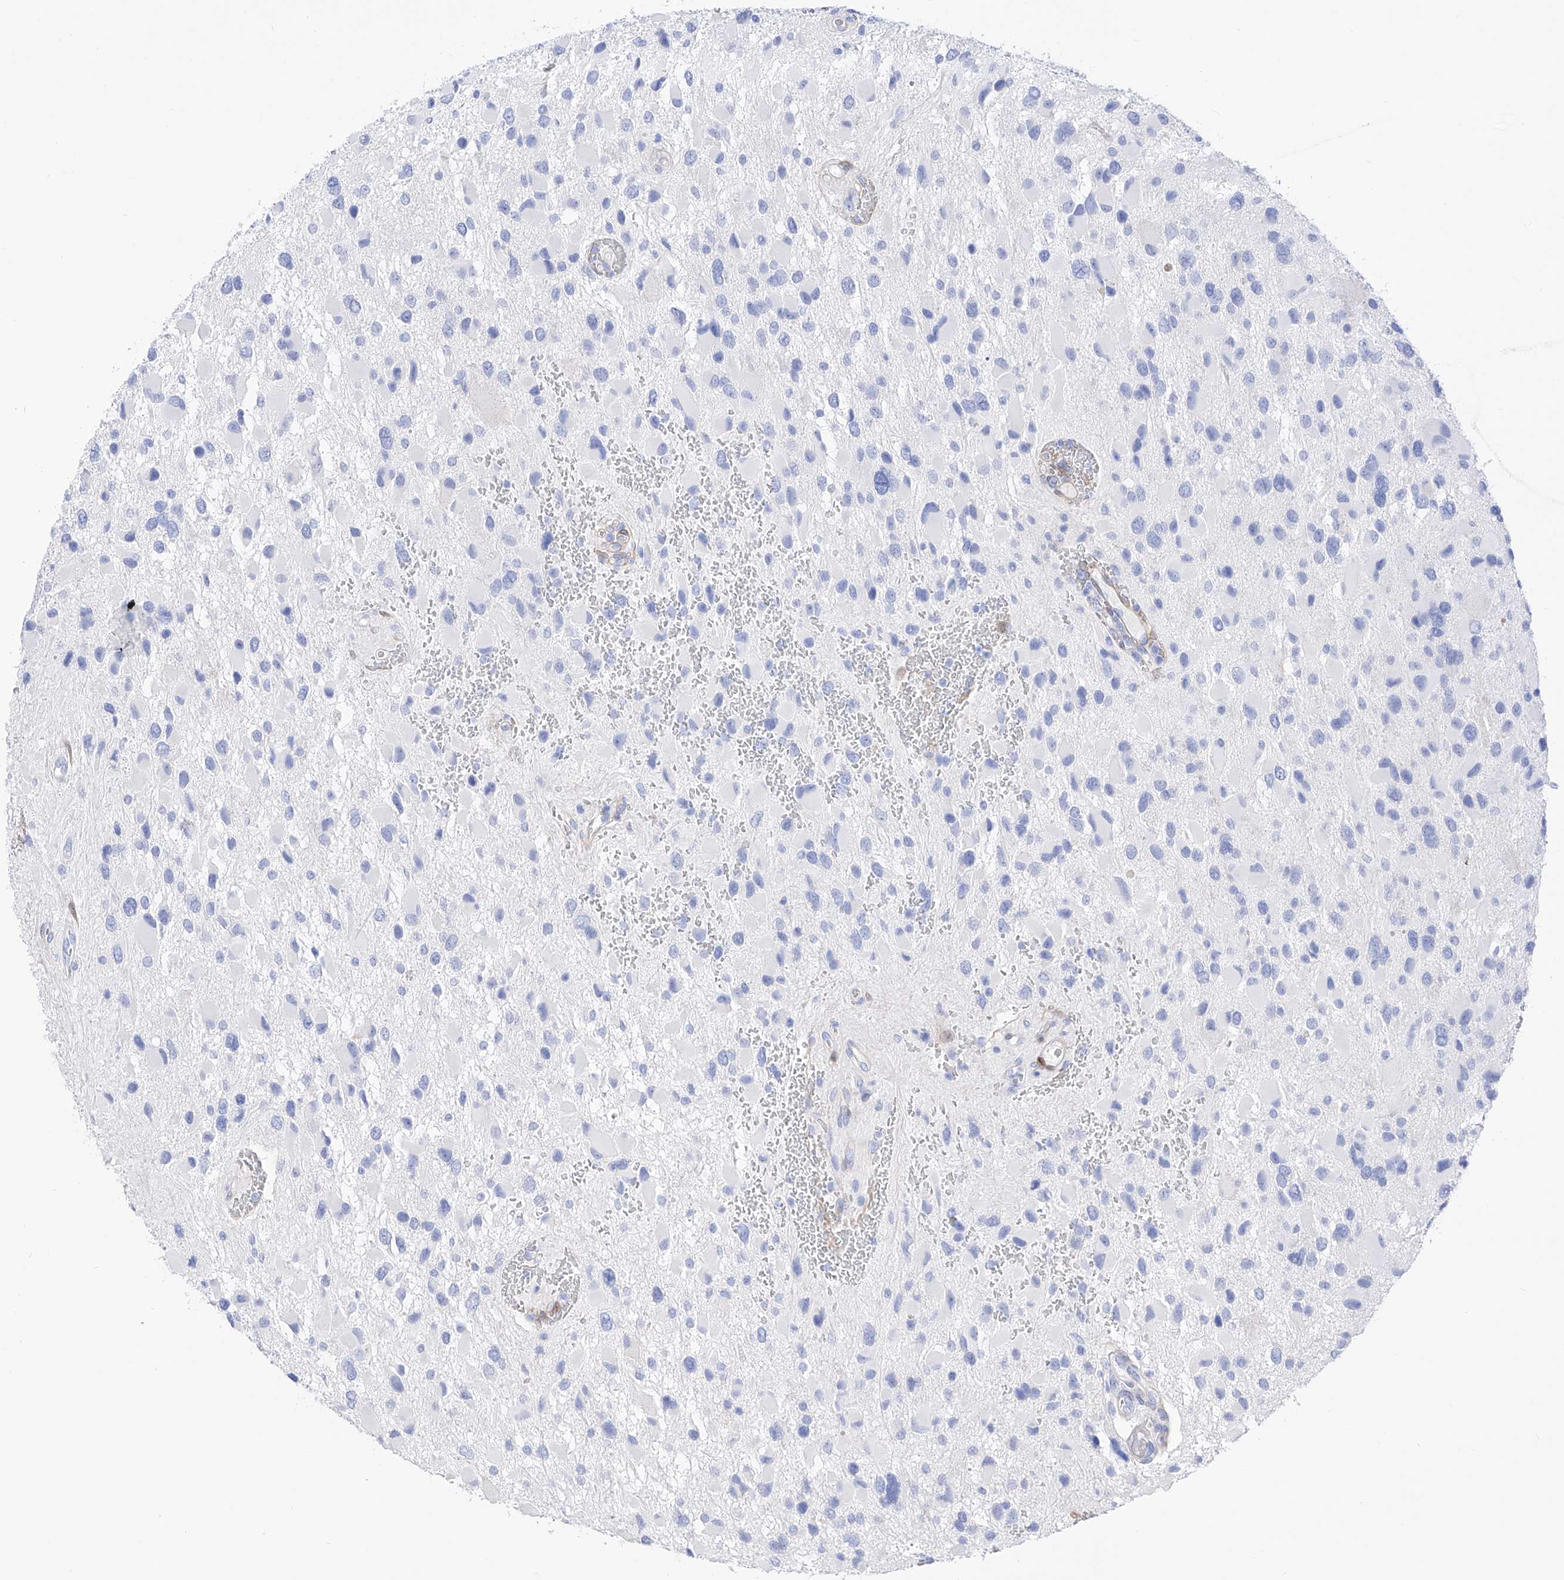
{"staining": {"intensity": "negative", "quantity": "none", "location": "none"}, "tissue": "glioma", "cell_type": "Tumor cells", "image_type": "cancer", "snomed": [{"axis": "morphology", "description": "Glioma, malignant, High grade"}, {"axis": "topography", "description": "Brain"}], "caption": "DAB (3,3'-diaminobenzidine) immunohistochemical staining of high-grade glioma (malignant) exhibits no significant positivity in tumor cells.", "gene": "TRPC7", "patient": {"sex": "male", "age": 53}}